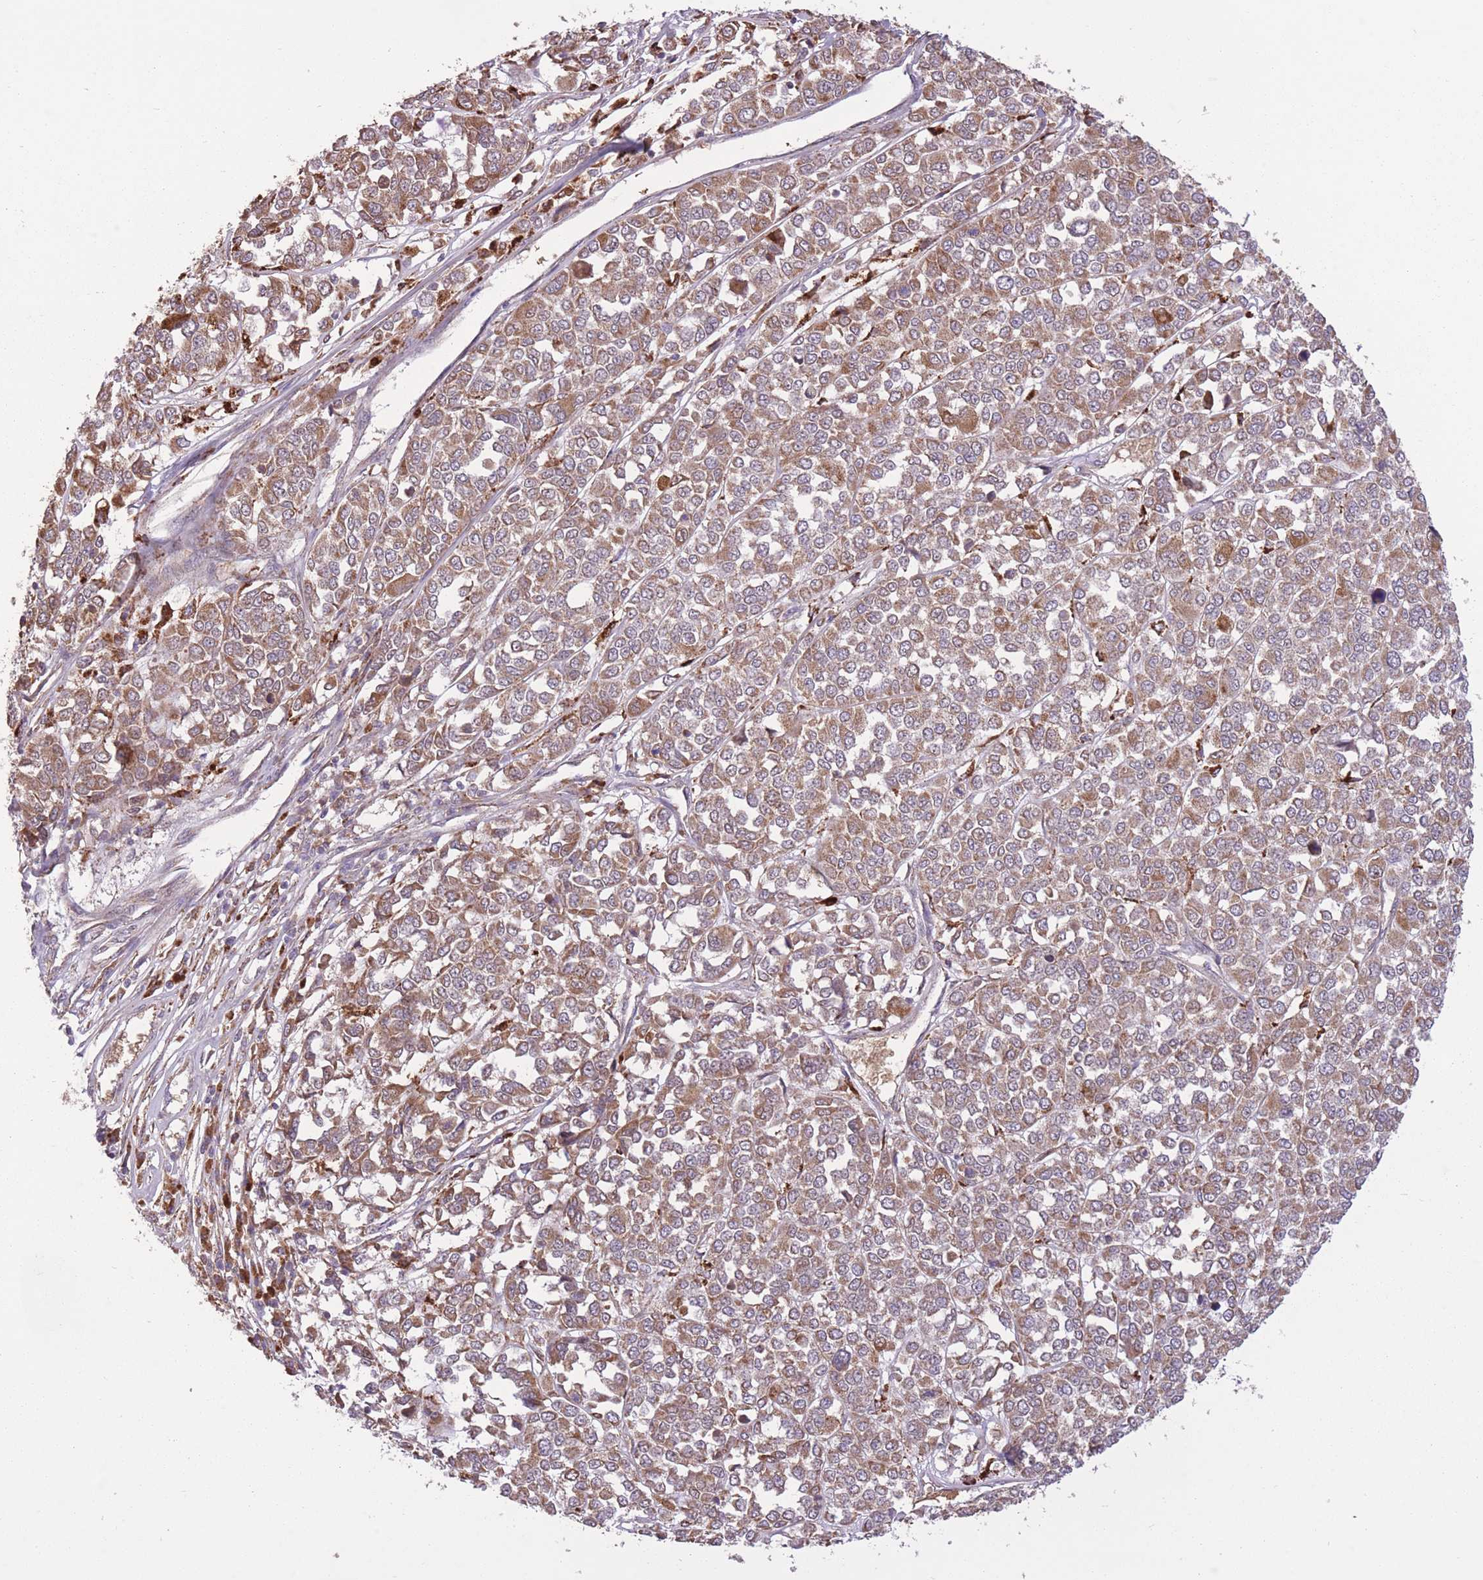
{"staining": {"intensity": "moderate", "quantity": ">75%", "location": "cytoplasmic/membranous"}, "tissue": "melanoma", "cell_type": "Tumor cells", "image_type": "cancer", "snomed": [{"axis": "morphology", "description": "Malignant melanoma, Metastatic site"}, {"axis": "topography", "description": "Lymph node"}], "caption": "Protein expression analysis of human melanoma reveals moderate cytoplasmic/membranous staining in approximately >75% of tumor cells.", "gene": "POLR3F", "patient": {"sex": "male", "age": 44}}